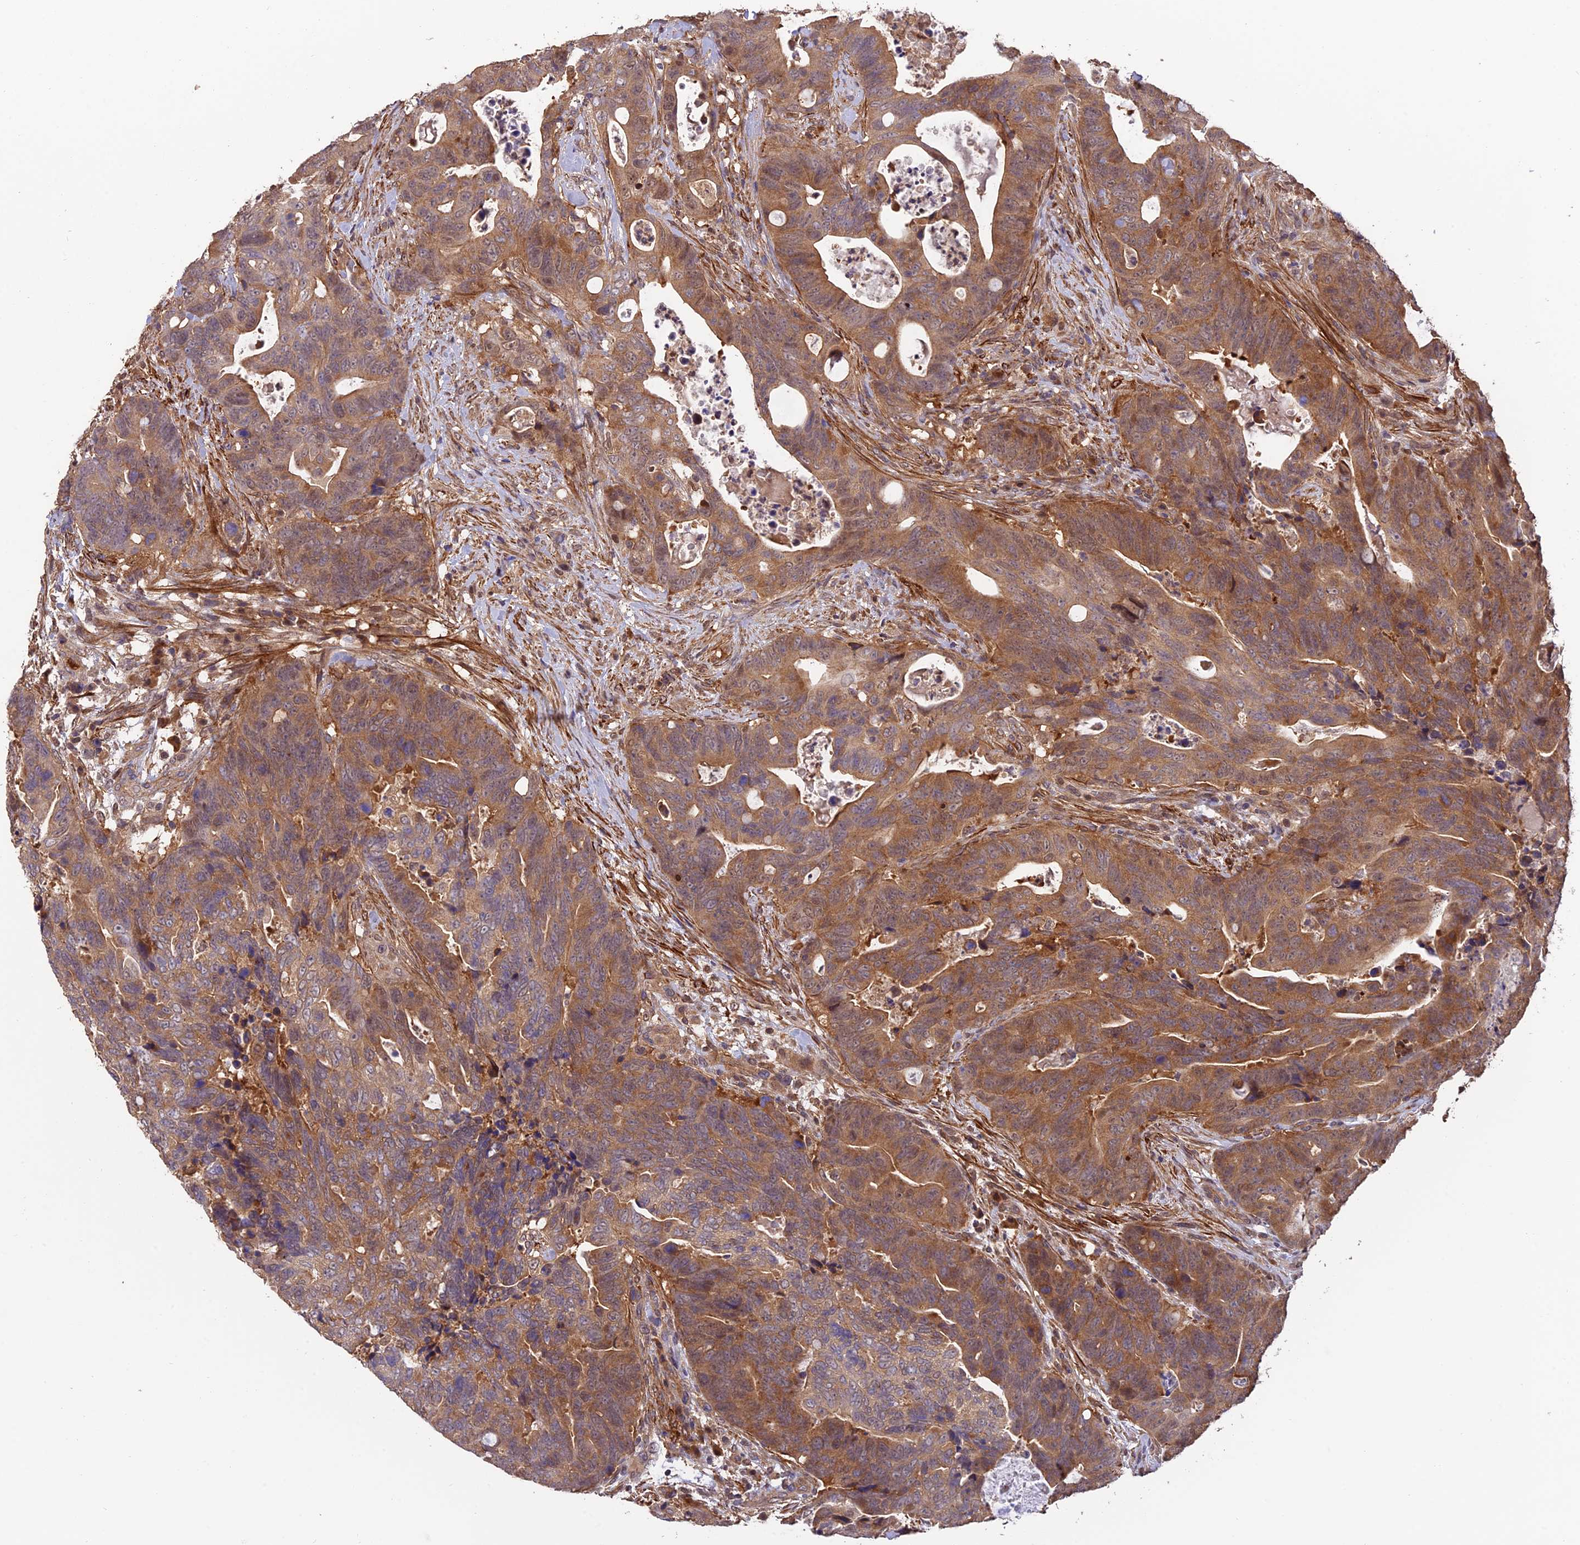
{"staining": {"intensity": "moderate", "quantity": ">75%", "location": "cytoplasmic/membranous"}, "tissue": "colorectal cancer", "cell_type": "Tumor cells", "image_type": "cancer", "snomed": [{"axis": "morphology", "description": "Adenocarcinoma, NOS"}, {"axis": "topography", "description": "Colon"}], "caption": "An IHC histopathology image of tumor tissue is shown. Protein staining in brown labels moderate cytoplasmic/membranous positivity in colorectal adenocarcinoma within tumor cells.", "gene": "PSMB3", "patient": {"sex": "female", "age": 82}}